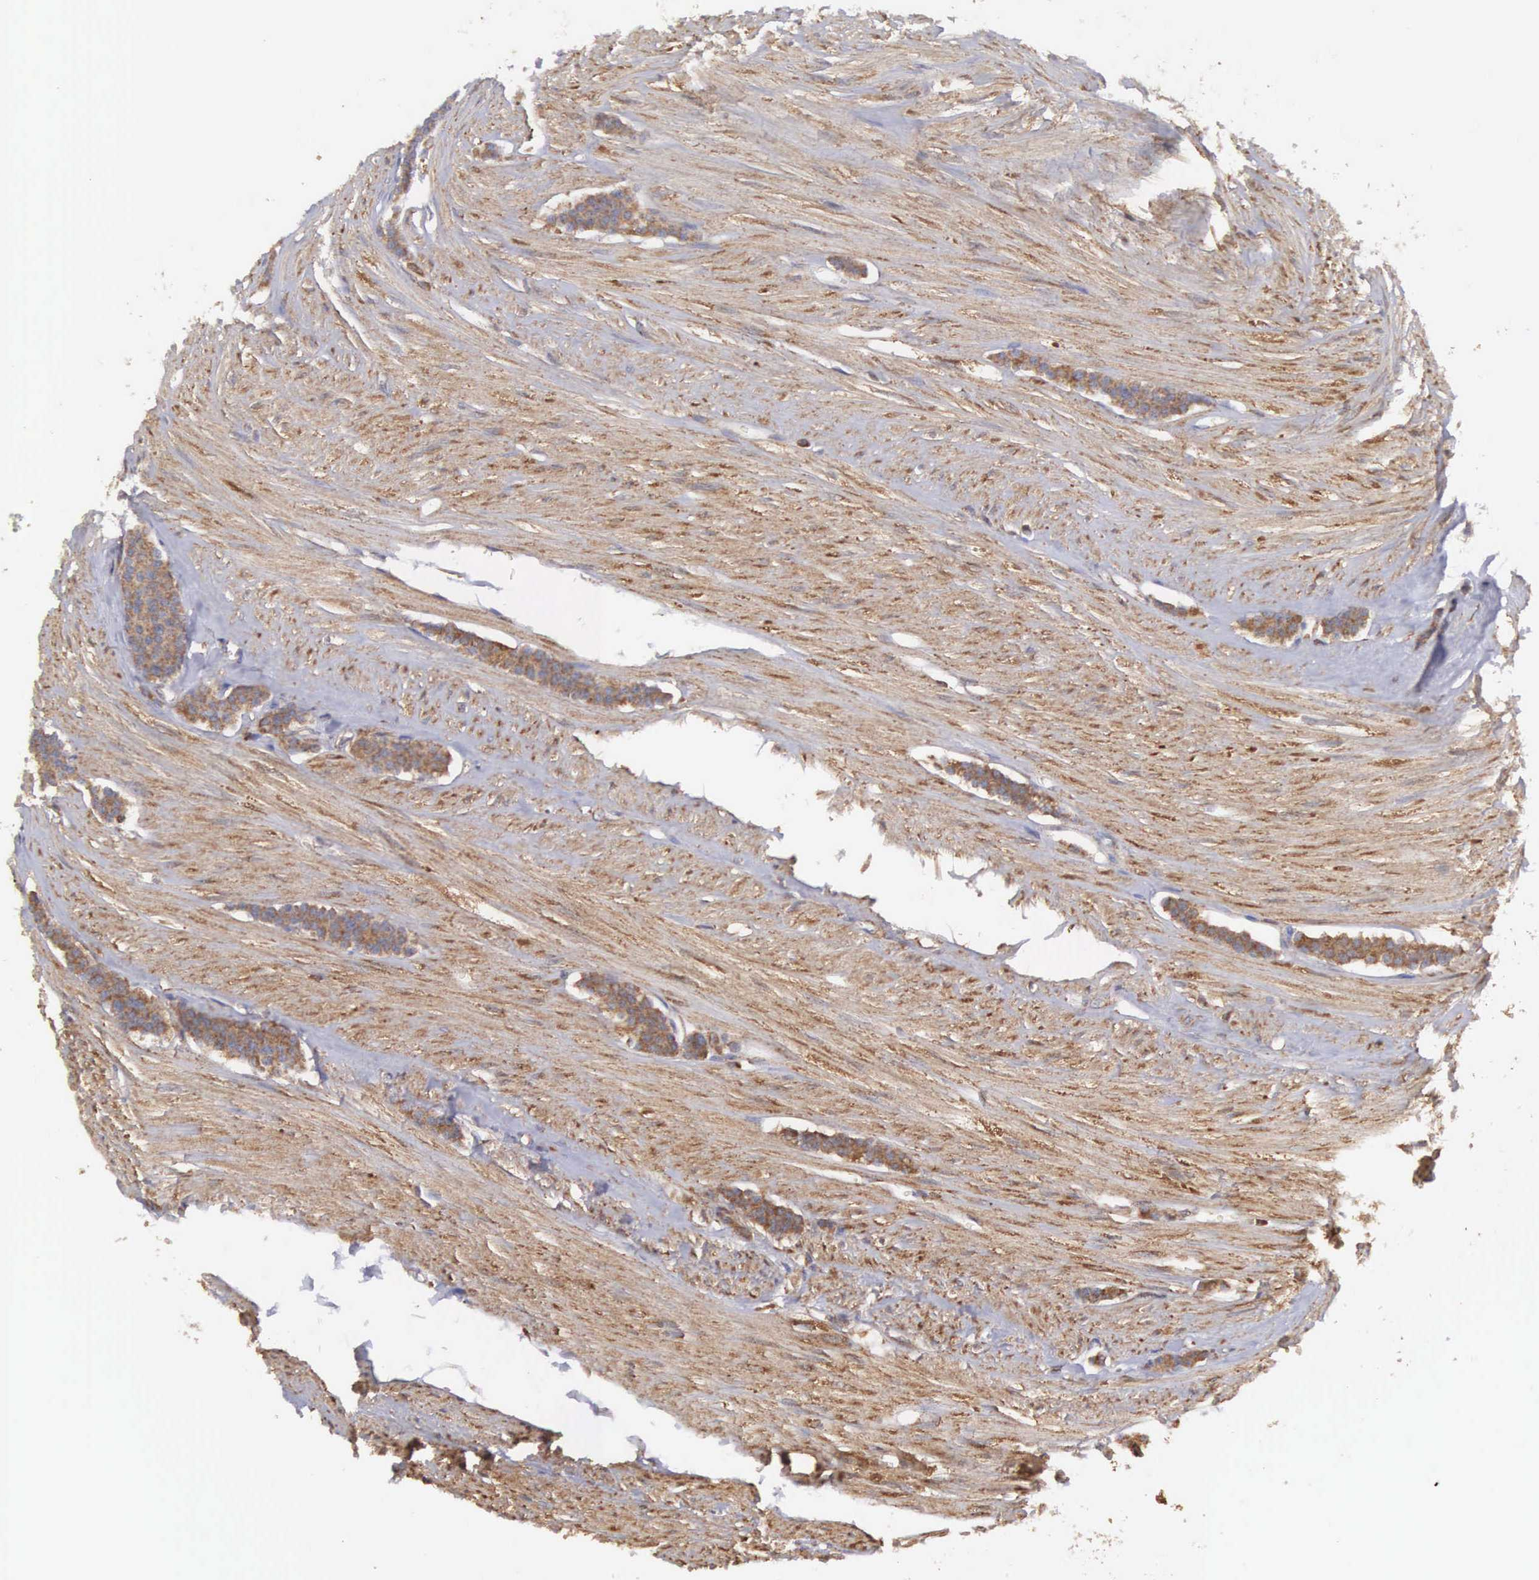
{"staining": {"intensity": "moderate", "quantity": ">75%", "location": "cytoplasmic/membranous"}, "tissue": "carcinoid", "cell_type": "Tumor cells", "image_type": "cancer", "snomed": [{"axis": "morphology", "description": "Carcinoid, malignant, NOS"}, {"axis": "topography", "description": "Small intestine"}], "caption": "Immunohistochemical staining of malignant carcinoid shows medium levels of moderate cytoplasmic/membranous protein staining in approximately >75% of tumor cells.", "gene": "DHRS1", "patient": {"sex": "male", "age": 60}}